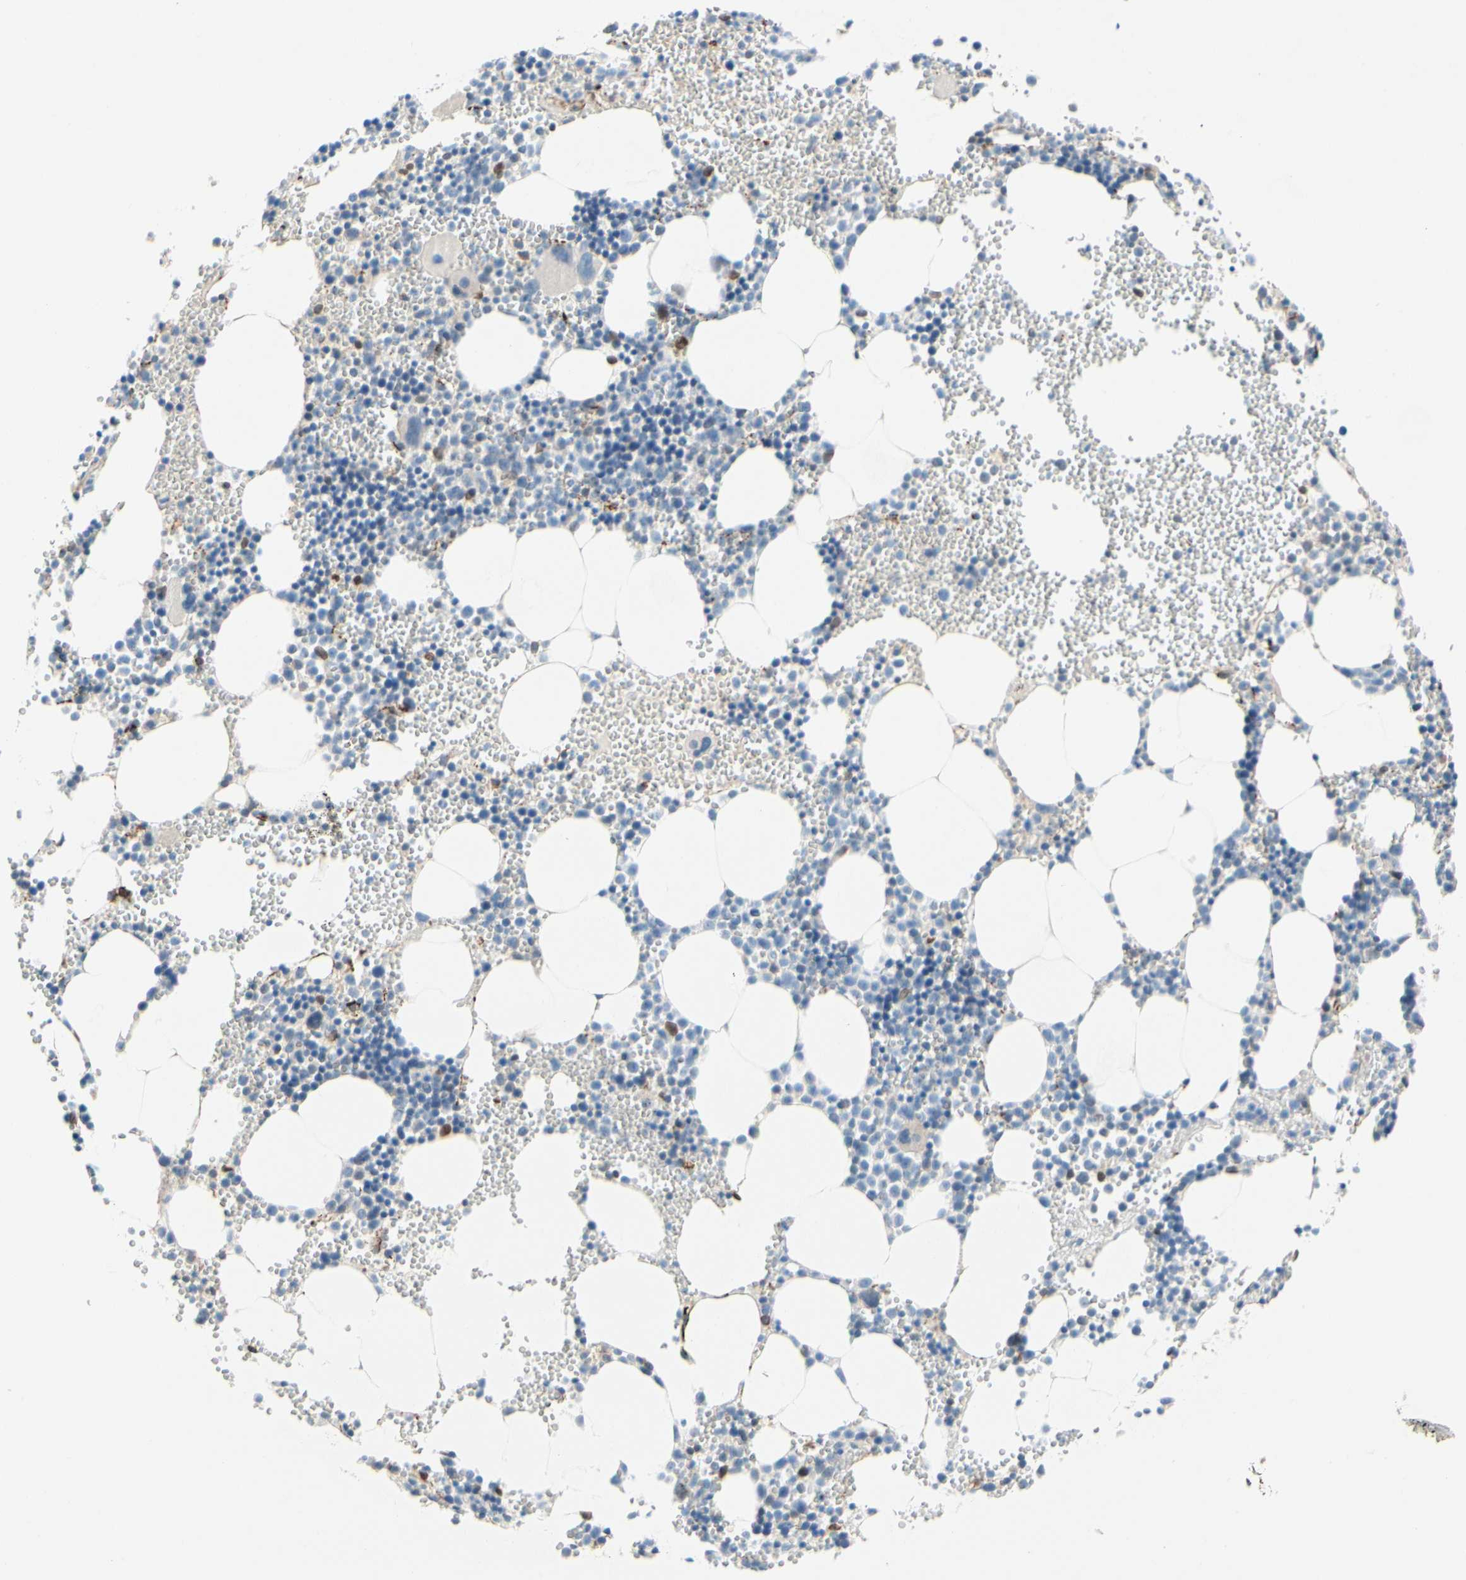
{"staining": {"intensity": "moderate", "quantity": "<25%", "location": "nuclear"}, "tissue": "bone marrow", "cell_type": "Hematopoietic cells", "image_type": "normal", "snomed": [{"axis": "morphology", "description": "Normal tissue, NOS"}, {"axis": "morphology", "description": "Inflammation, NOS"}, {"axis": "topography", "description": "Bone marrow"}], "caption": "High-power microscopy captured an immunohistochemistry photomicrograph of benign bone marrow, revealing moderate nuclear expression in approximately <25% of hematopoietic cells.", "gene": "ZNF132", "patient": {"sex": "male", "age": 42}}